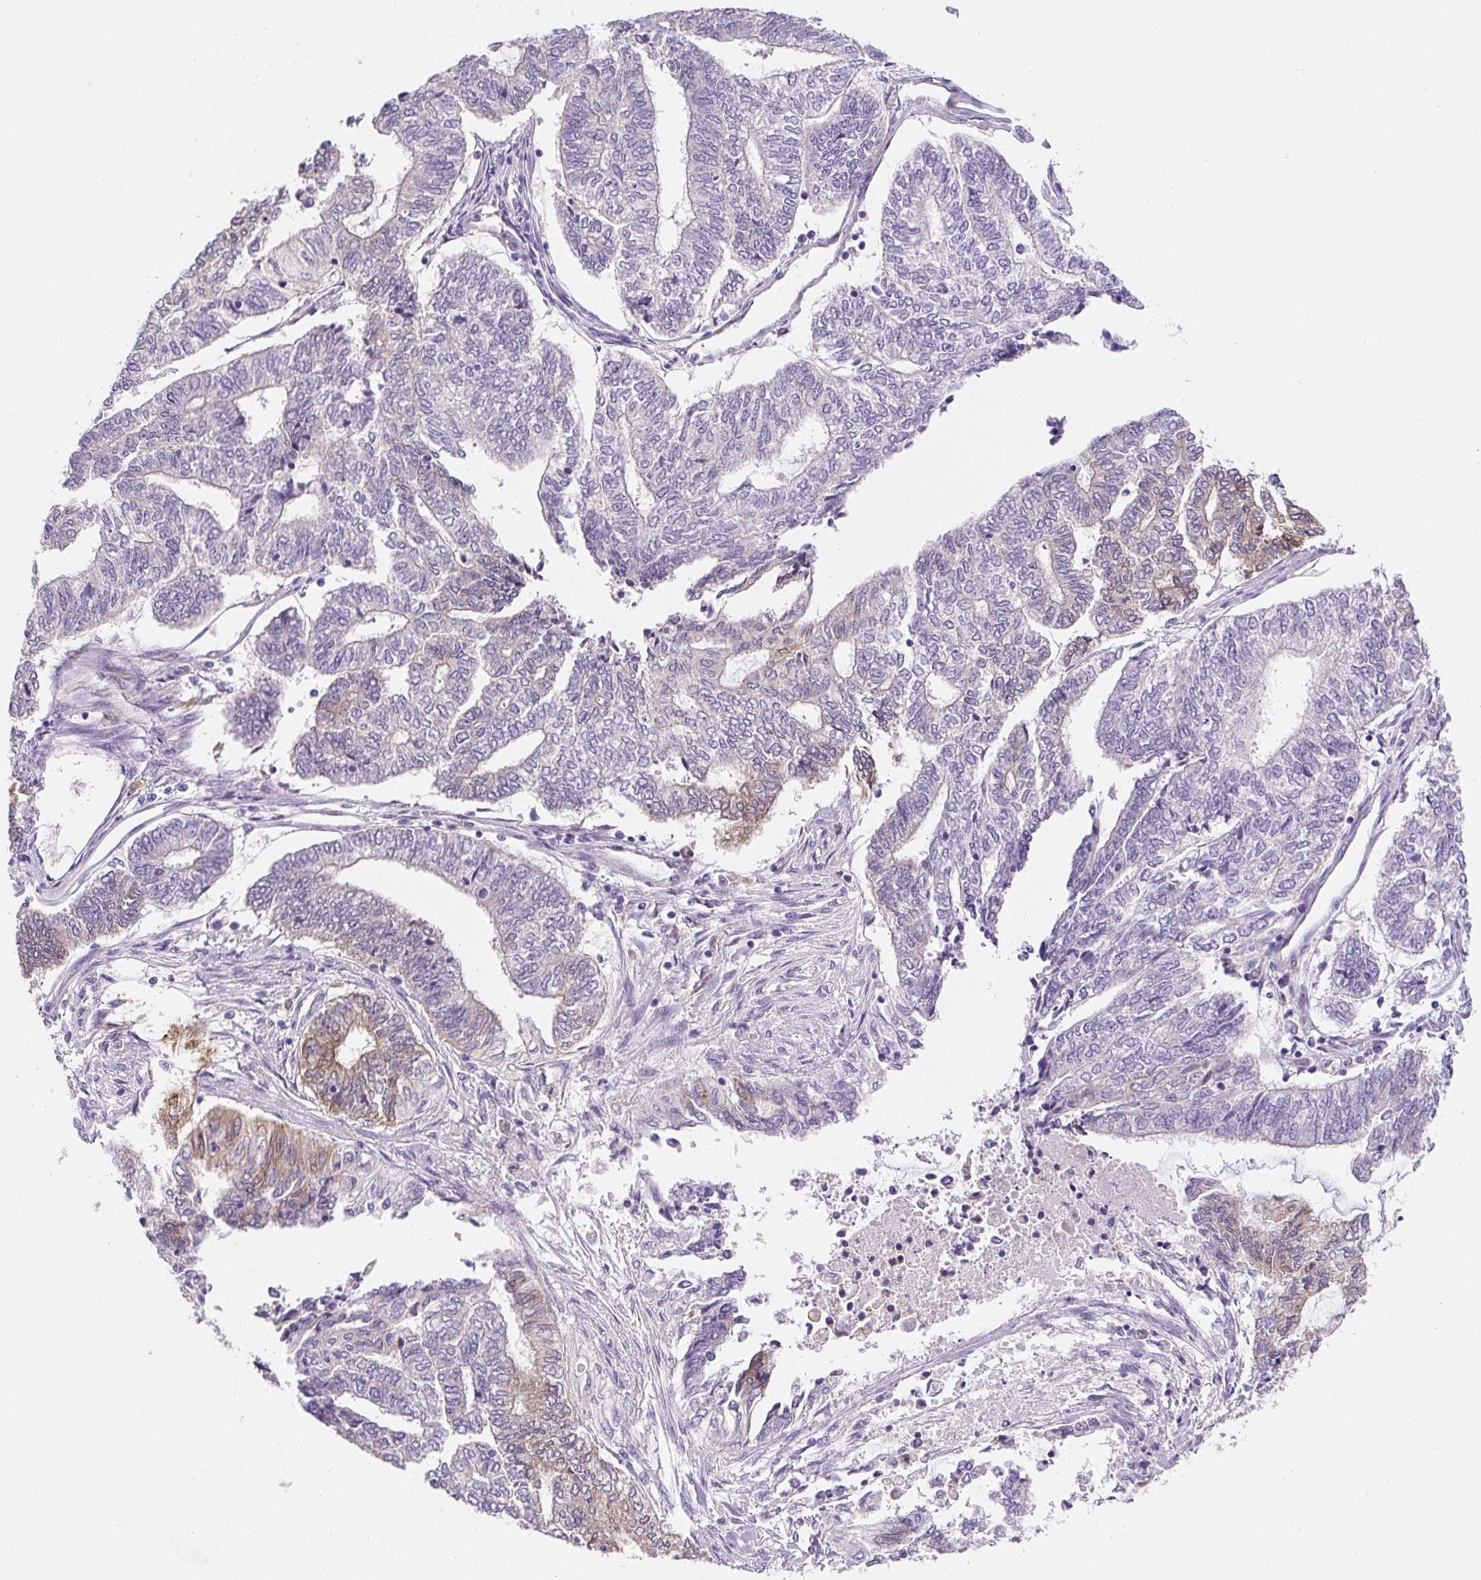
{"staining": {"intensity": "strong", "quantity": "<25%", "location": "cytoplasmic/membranous"}, "tissue": "endometrial cancer", "cell_type": "Tumor cells", "image_type": "cancer", "snomed": [{"axis": "morphology", "description": "Adenocarcinoma, NOS"}, {"axis": "topography", "description": "Uterus"}, {"axis": "topography", "description": "Endometrium"}], "caption": "Immunohistochemistry (IHC) photomicrograph of endometrial cancer stained for a protein (brown), which demonstrates medium levels of strong cytoplasmic/membranous positivity in about <25% of tumor cells.", "gene": "PLA2G4A", "patient": {"sex": "female", "age": 70}}